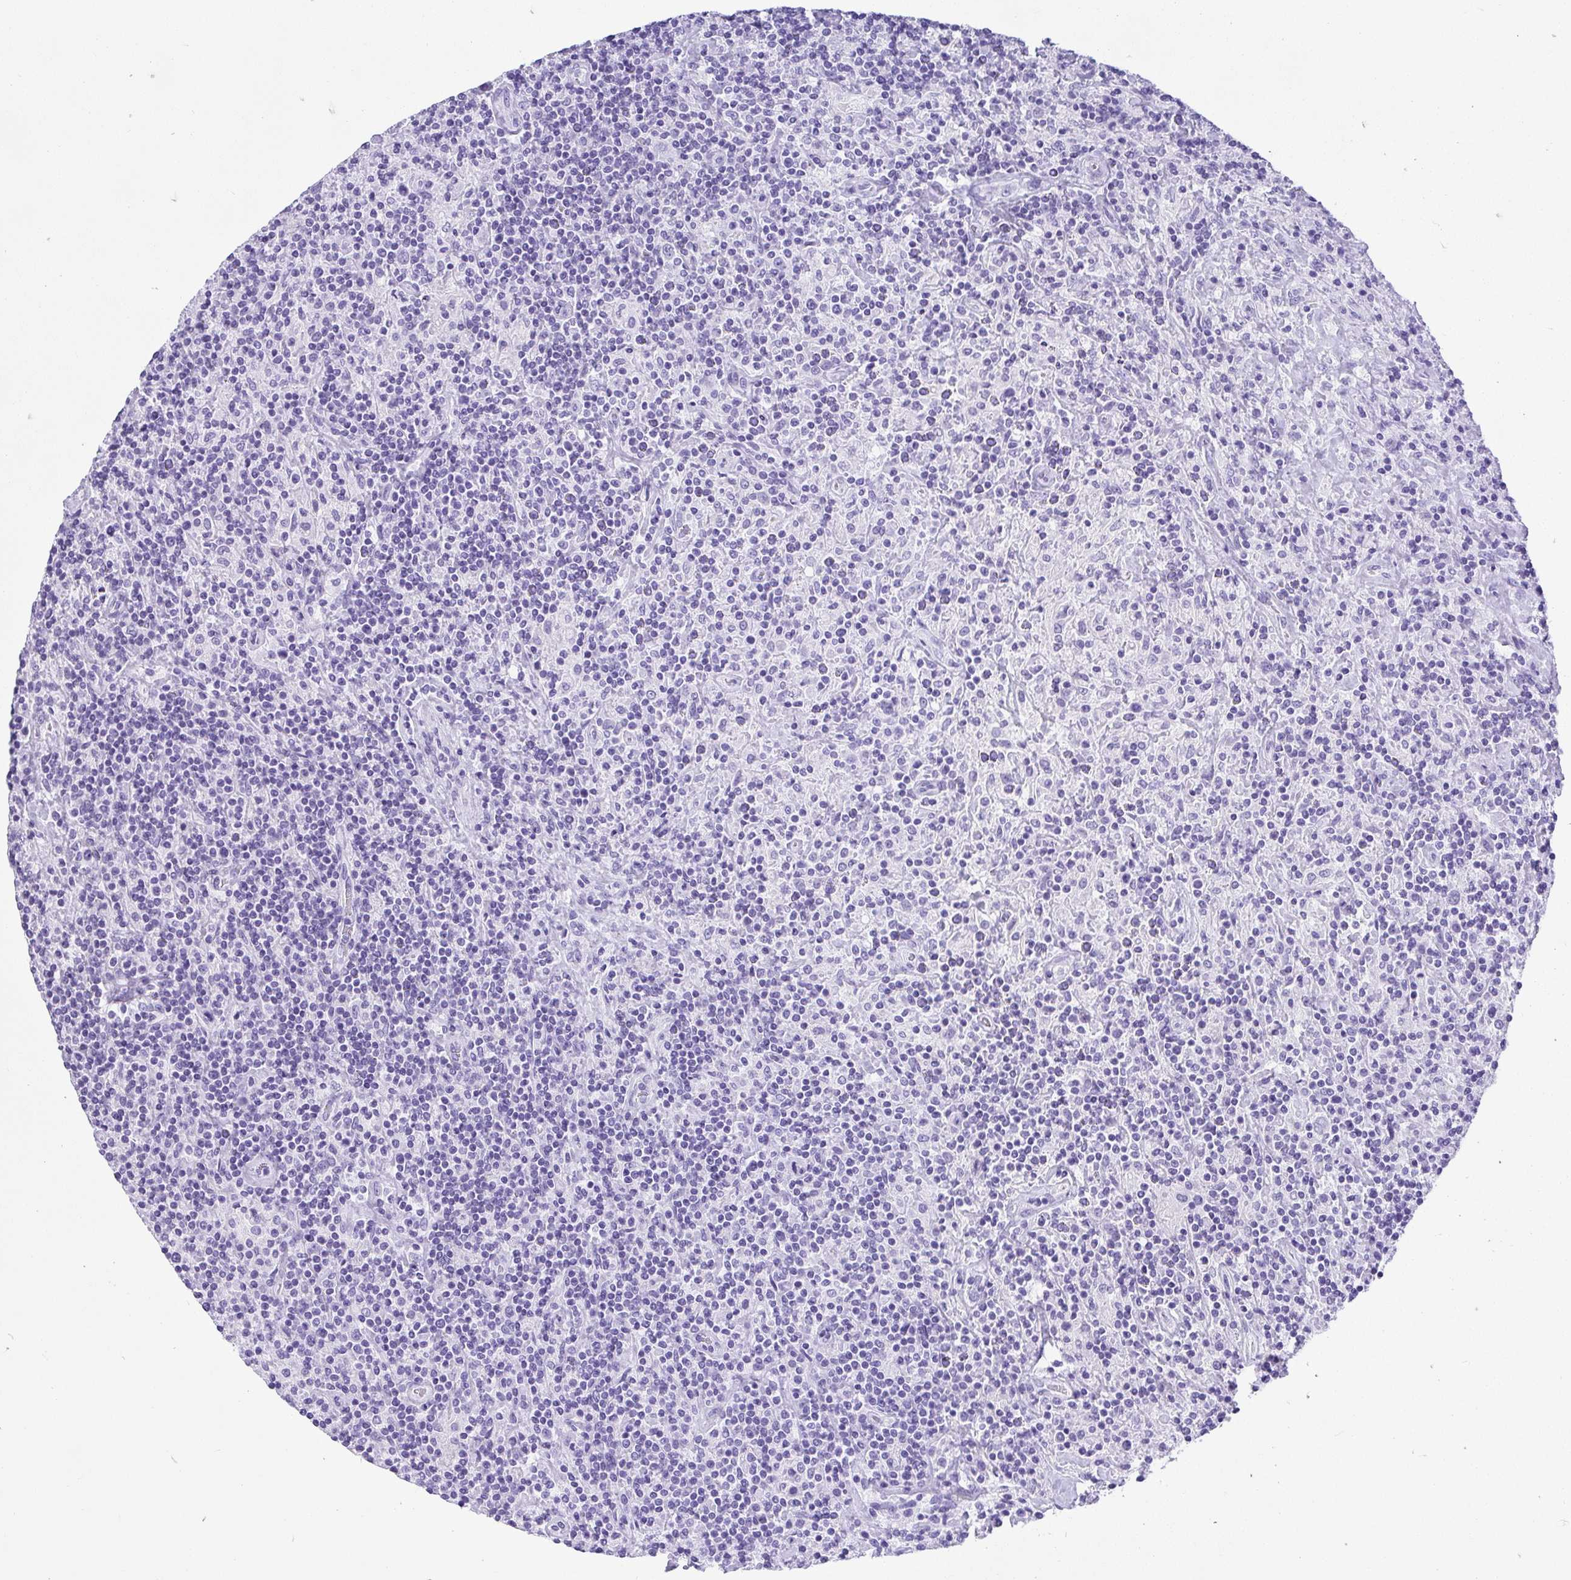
{"staining": {"intensity": "negative", "quantity": "none", "location": "none"}, "tissue": "lymphoma", "cell_type": "Tumor cells", "image_type": "cancer", "snomed": [{"axis": "morphology", "description": "Hodgkin's disease, NOS"}, {"axis": "topography", "description": "Lymph node"}], "caption": "Tumor cells are negative for brown protein staining in Hodgkin's disease.", "gene": "AVIL", "patient": {"sex": "male", "age": 70}}